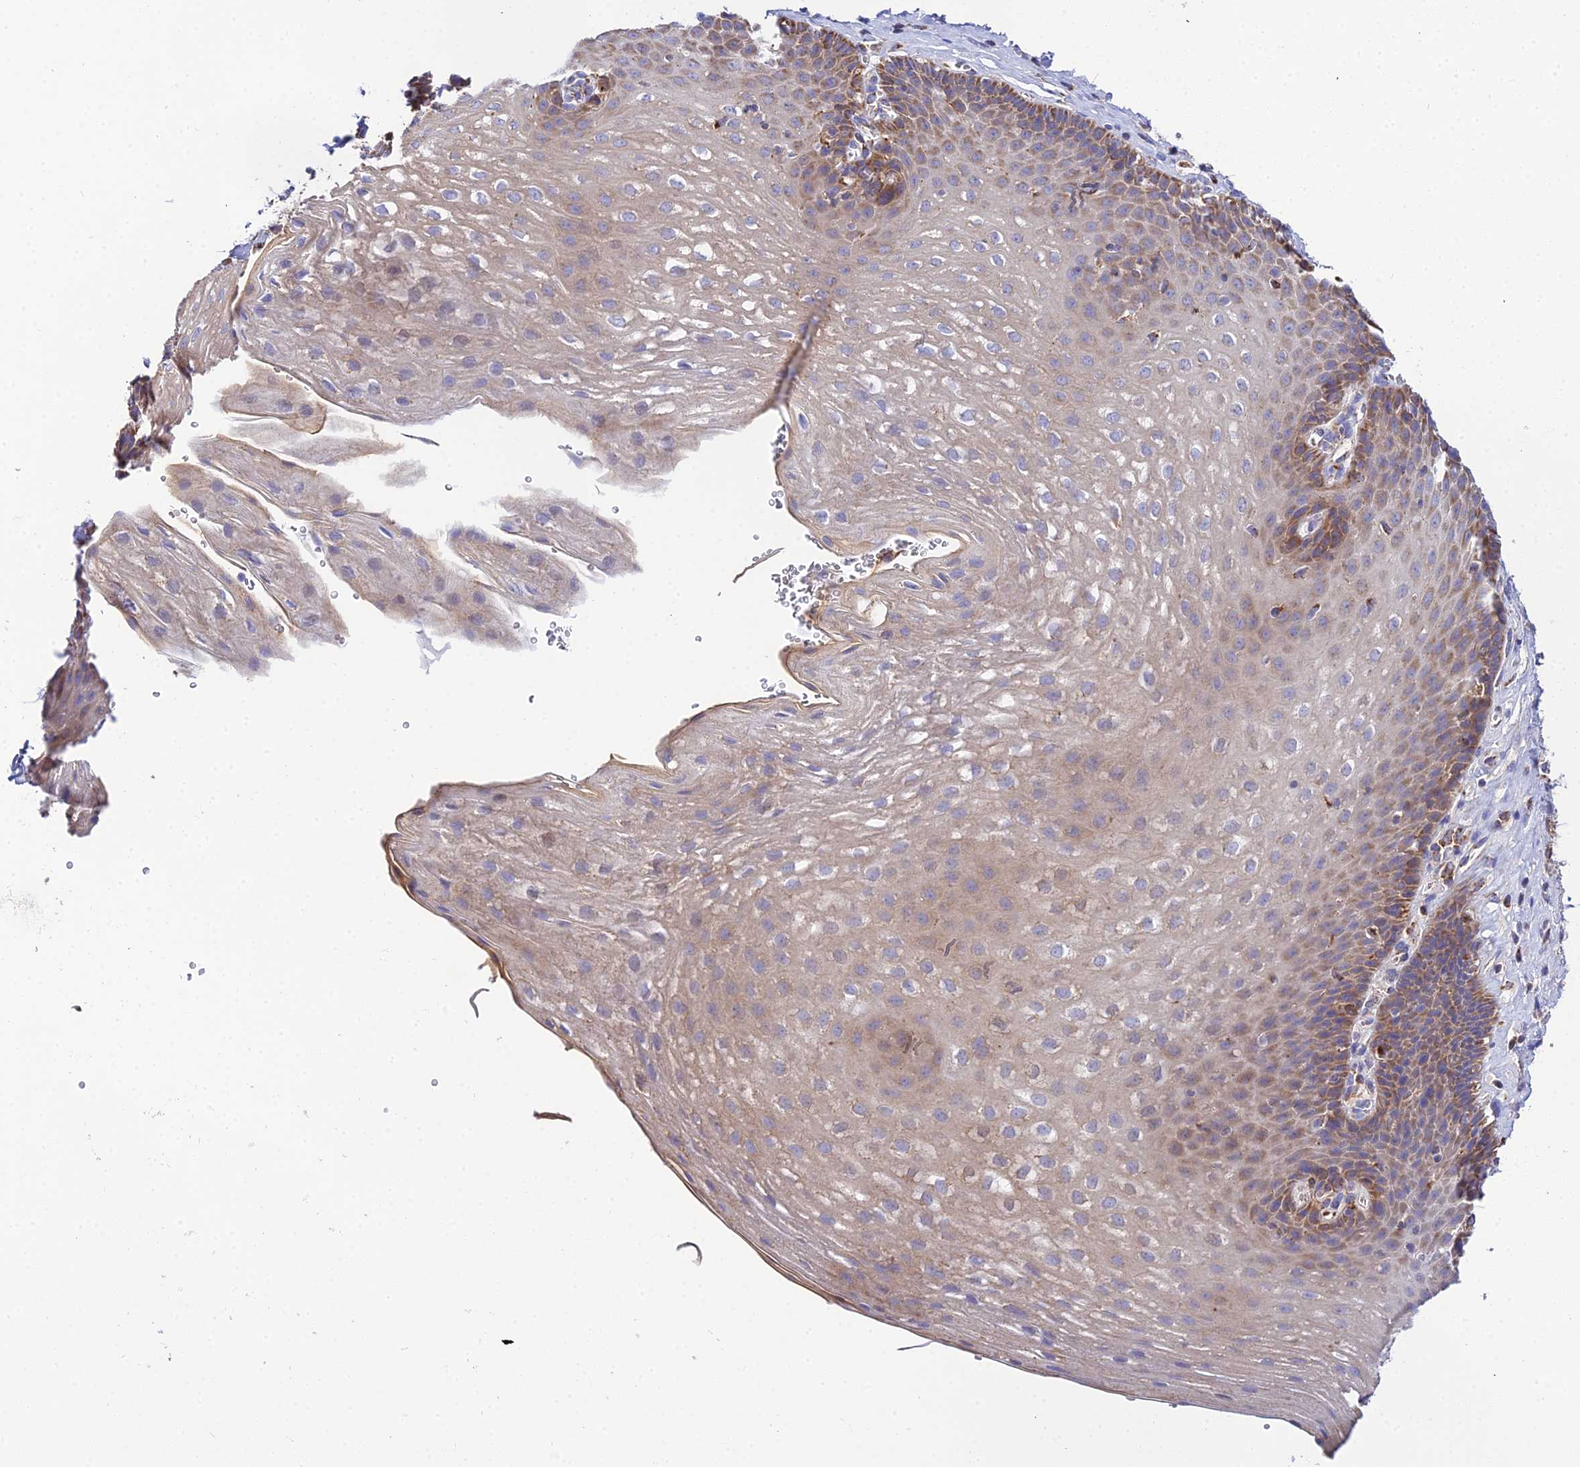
{"staining": {"intensity": "moderate", "quantity": "<25%", "location": "cytoplasmic/membranous"}, "tissue": "esophagus", "cell_type": "Squamous epithelial cells", "image_type": "normal", "snomed": [{"axis": "morphology", "description": "Normal tissue, NOS"}, {"axis": "topography", "description": "Esophagus"}], "caption": "About <25% of squamous epithelial cells in normal human esophagus reveal moderate cytoplasmic/membranous protein positivity as visualized by brown immunohistochemical staining.", "gene": "NIPSNAP3A", "patient": {"sex": "female", "age": 66}}